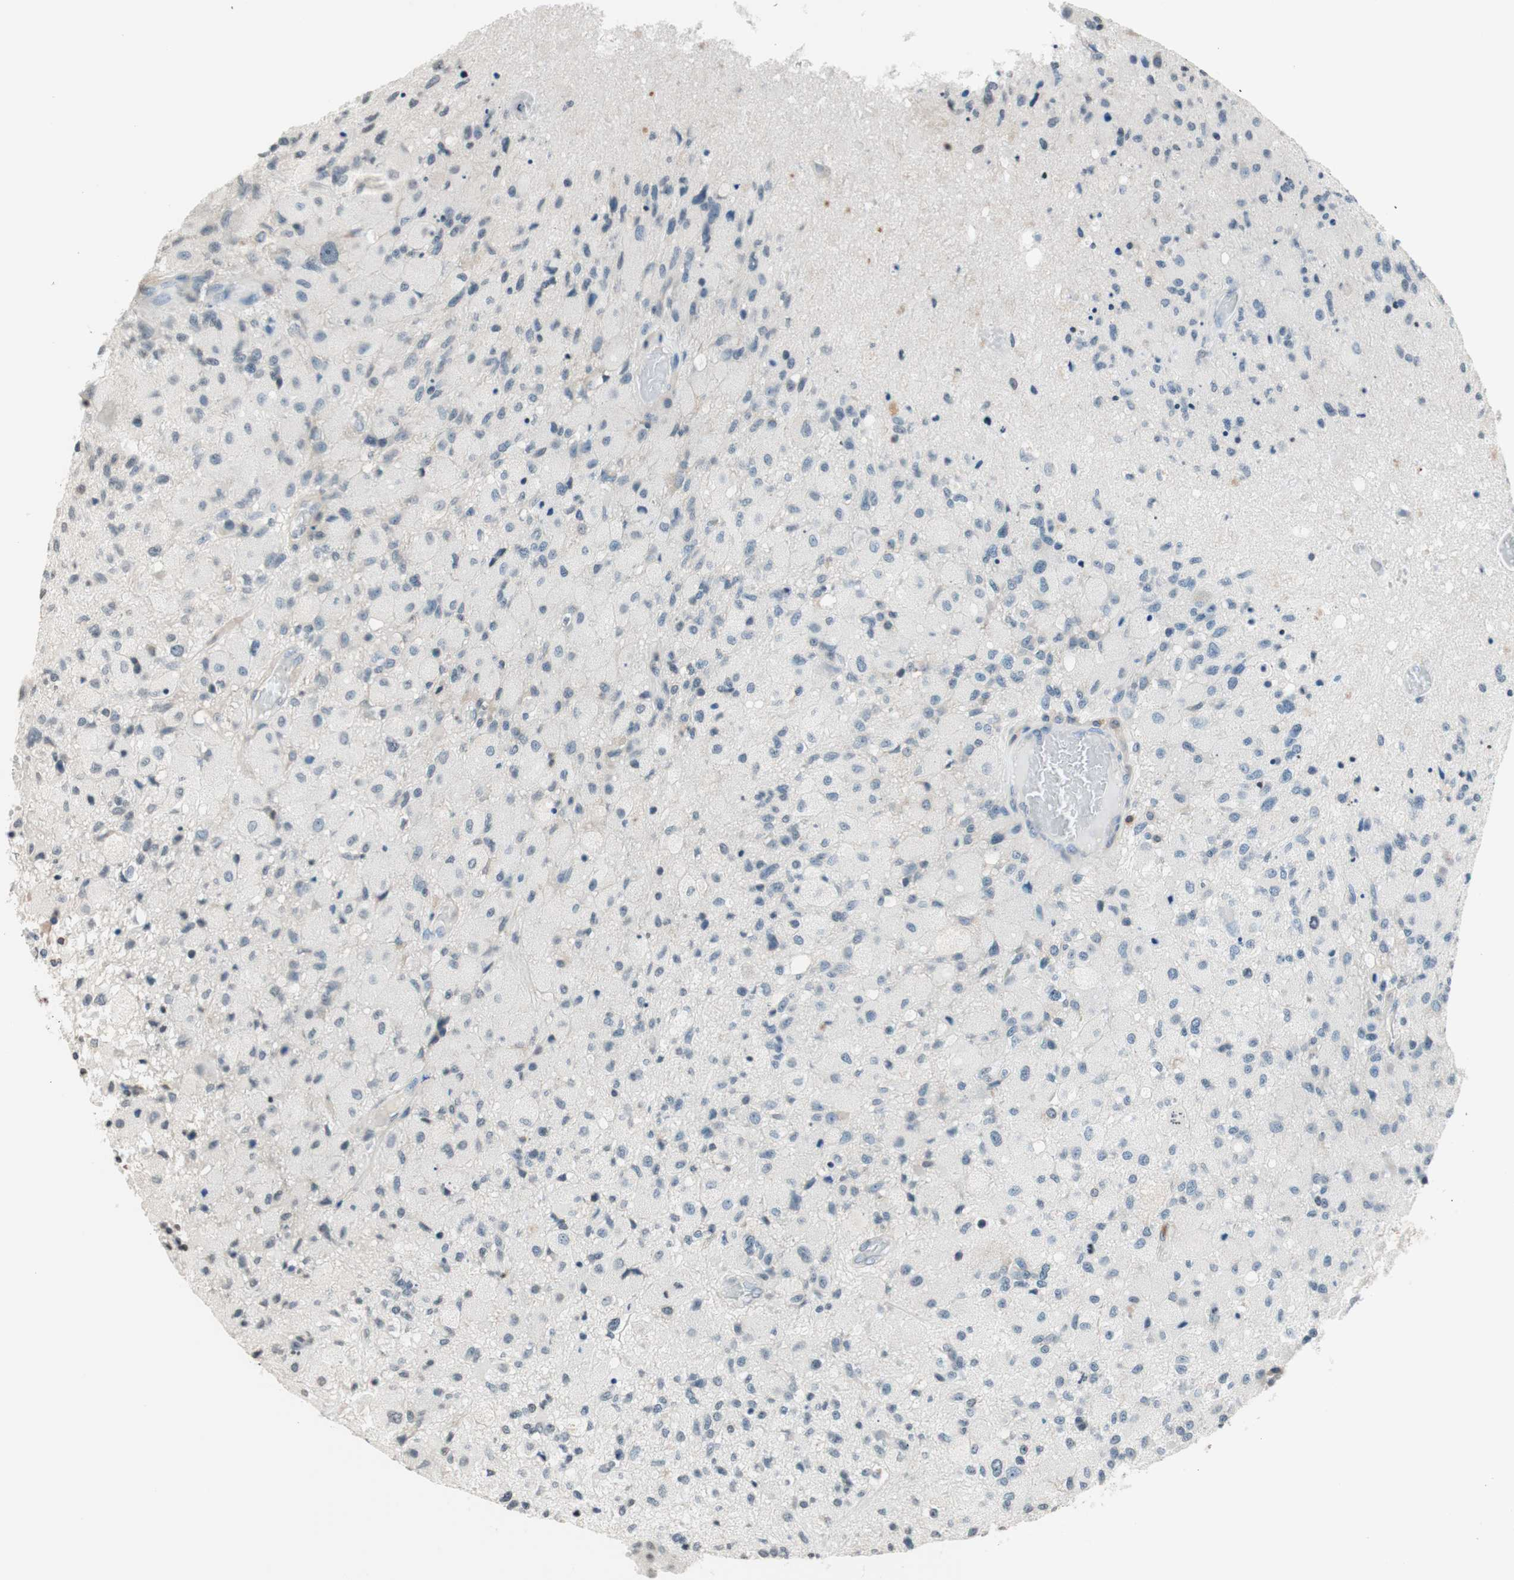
{"staining": {"intensity": "negative", "quantity": "none", "location": "none"}, "tissue": "glioma", "cell_type": "Tumor cells", "image_type": "cancer", "snomed": [{"axis": "morphology", "description": "Normal tissue, NOS"}, {"axis": "morphology", "description": "Glioma, malignant, High grade"}, {"axis": "topography", "description": "Cerebral cortex"}], "caption": "IHC of glioma reveals no staining in tumor cells. The staining is performed using DAB brown chromogen with nuclei counter-stained in using hematoxylin.", "gene": "WIPF1", "patient": {"sex": "male", "age": 77}}